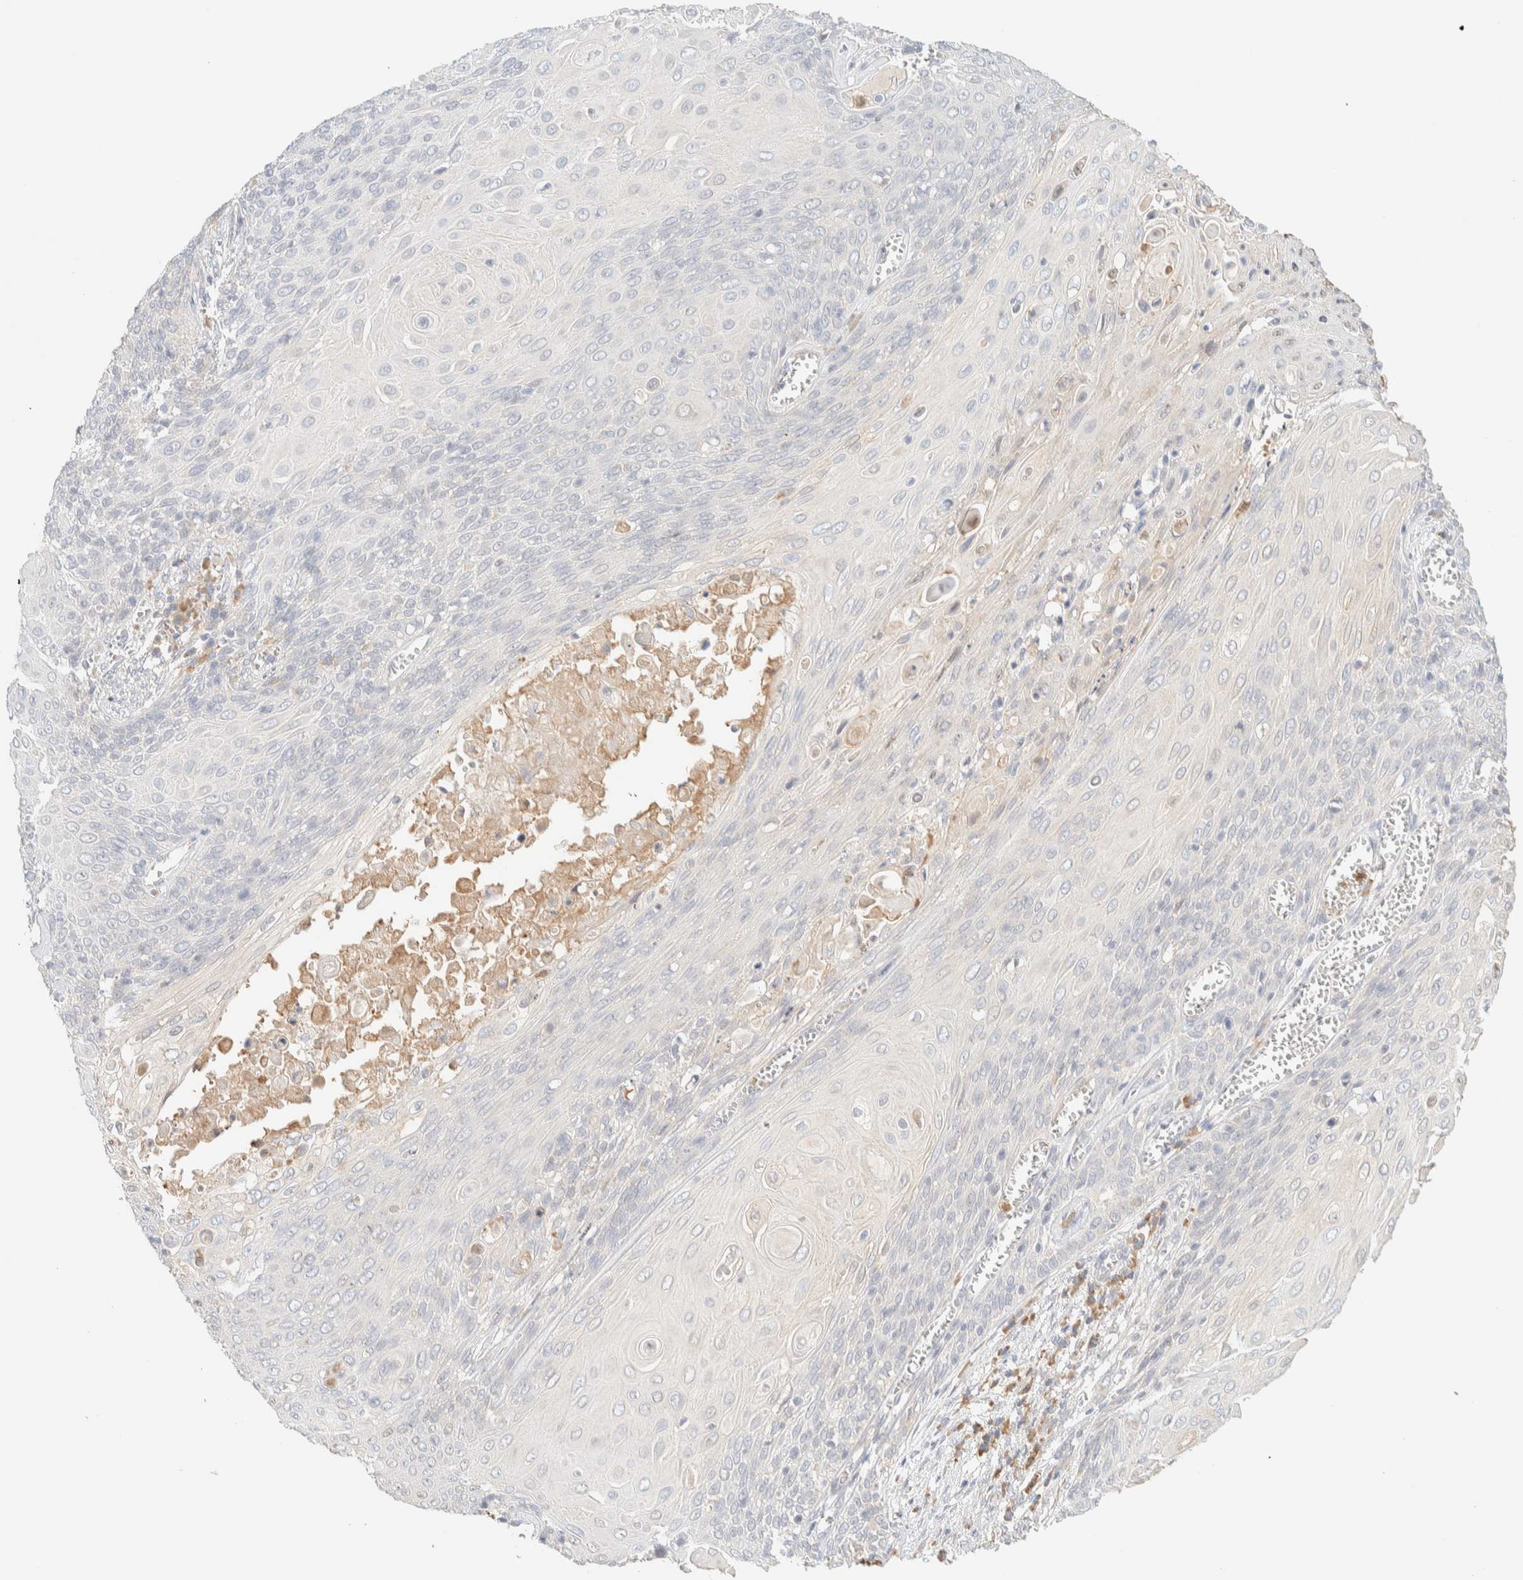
{"staining": {"intensity": "negative", "quantity": "none", "location": "none"}, "tissue": "cervical cancer", "cell_type": "Tumor cells", "image_type": "cancer", "snomed": [{"axis": "morphology", "description": "Squamous cell carcinoma, NOS"}, {"axis": "topography", "description": "Cervix"}], "caption": "The histopathology image exhibits no staining of tumor cells in cervical squamous cell carcinoma.", "gene": "TTC3", "patient": {"sex": "female", "age": 39}}